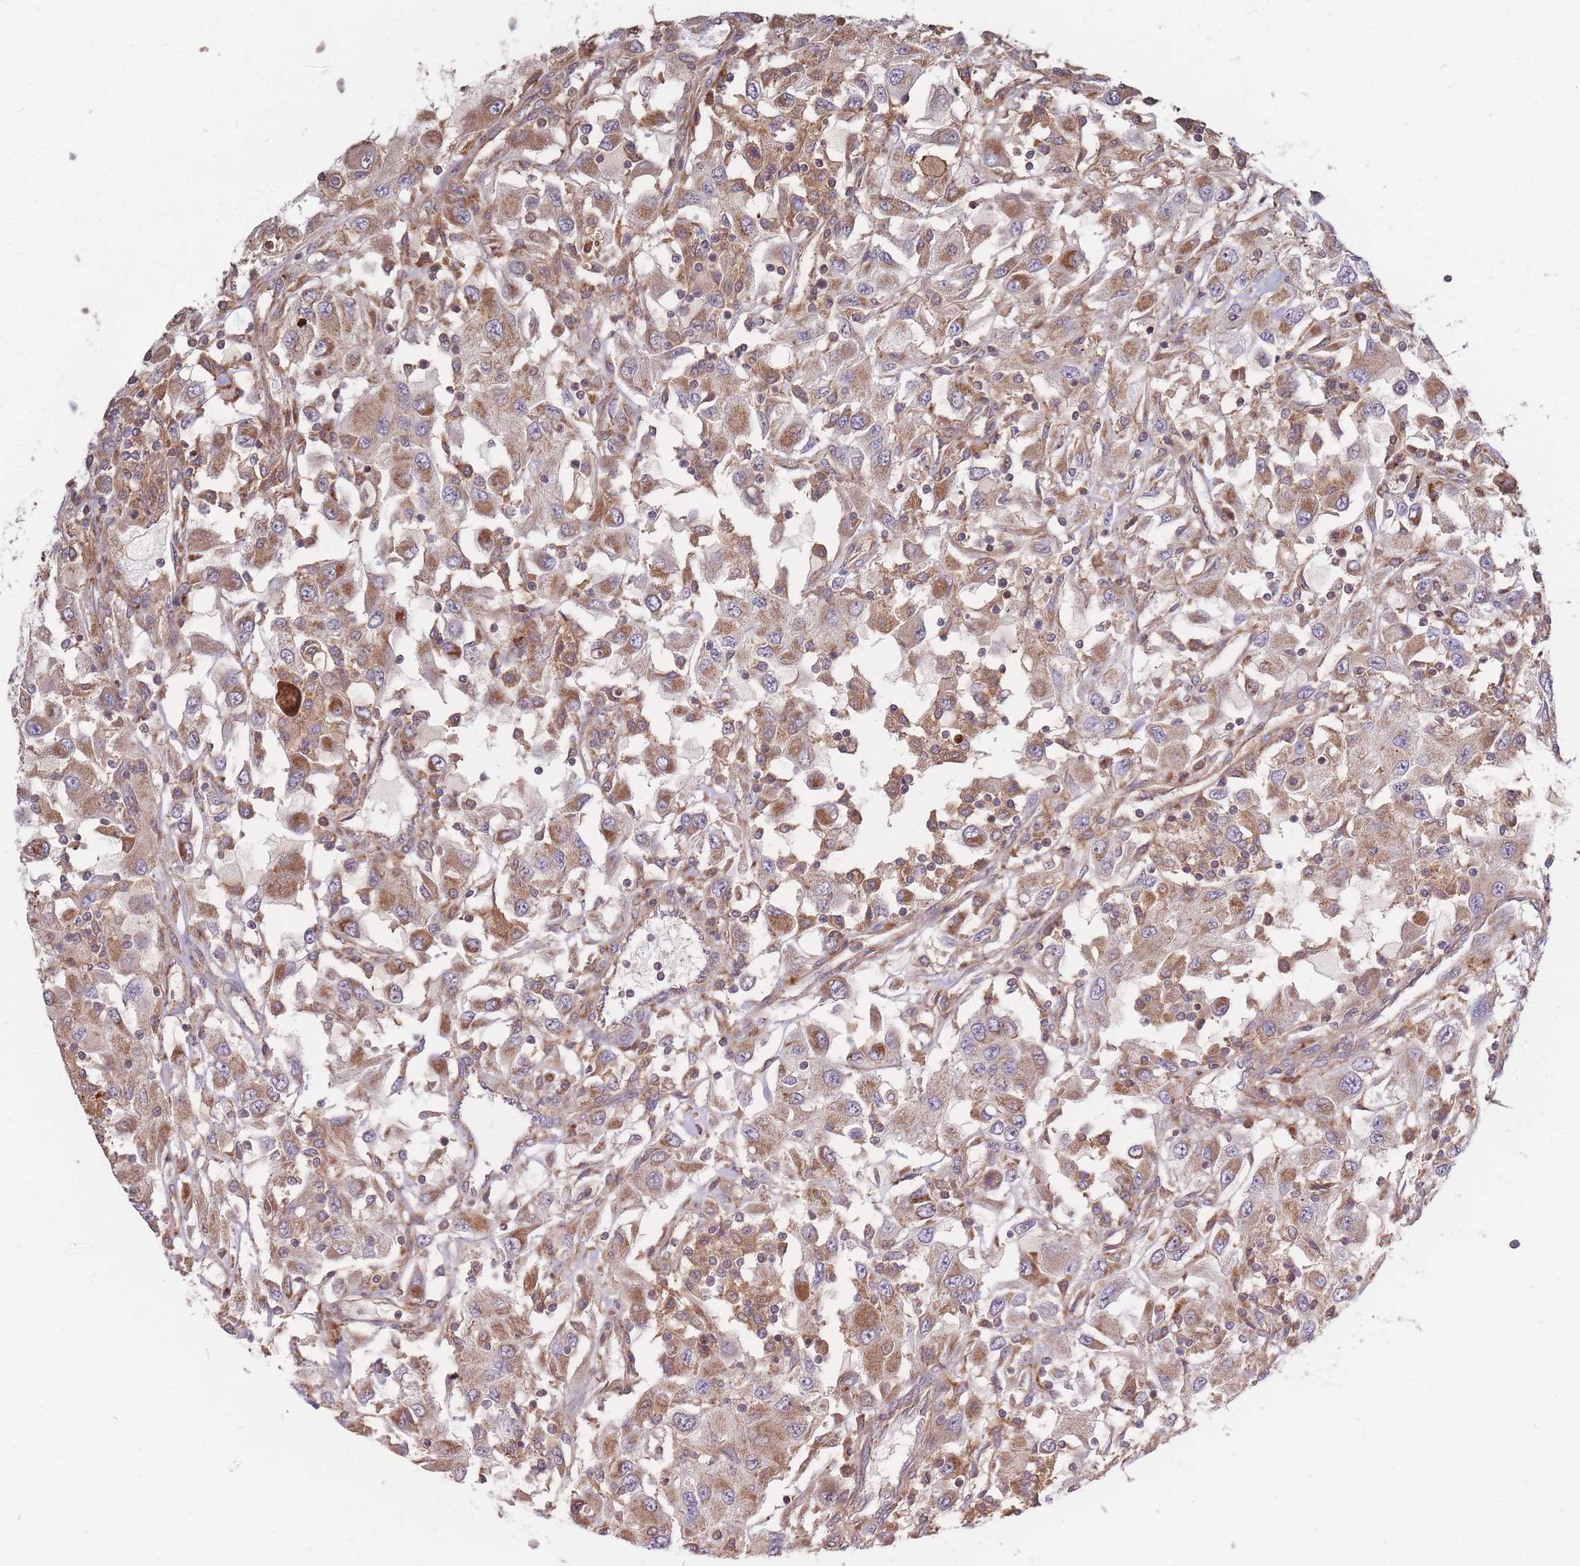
{"staining": {"intensity": "moderate", "quantity": ">75%", "location": "cytoplasmic/membranous"}, "tissue": "renal cancer", "cell_type": "Tumor cells", "image_type": "cancer", "snomed": [{"axis": "morphology", "description": "Adenocarcinoma, NOS"}, {"axis": "topography", "description": "Kidney"}], "caption": "Human renal adenocarcinoma stained with a protein marker reveals moderate staining in tumor cells.", "gene": "RASSF2", "patient": {"sex": "female", "age": 67}}